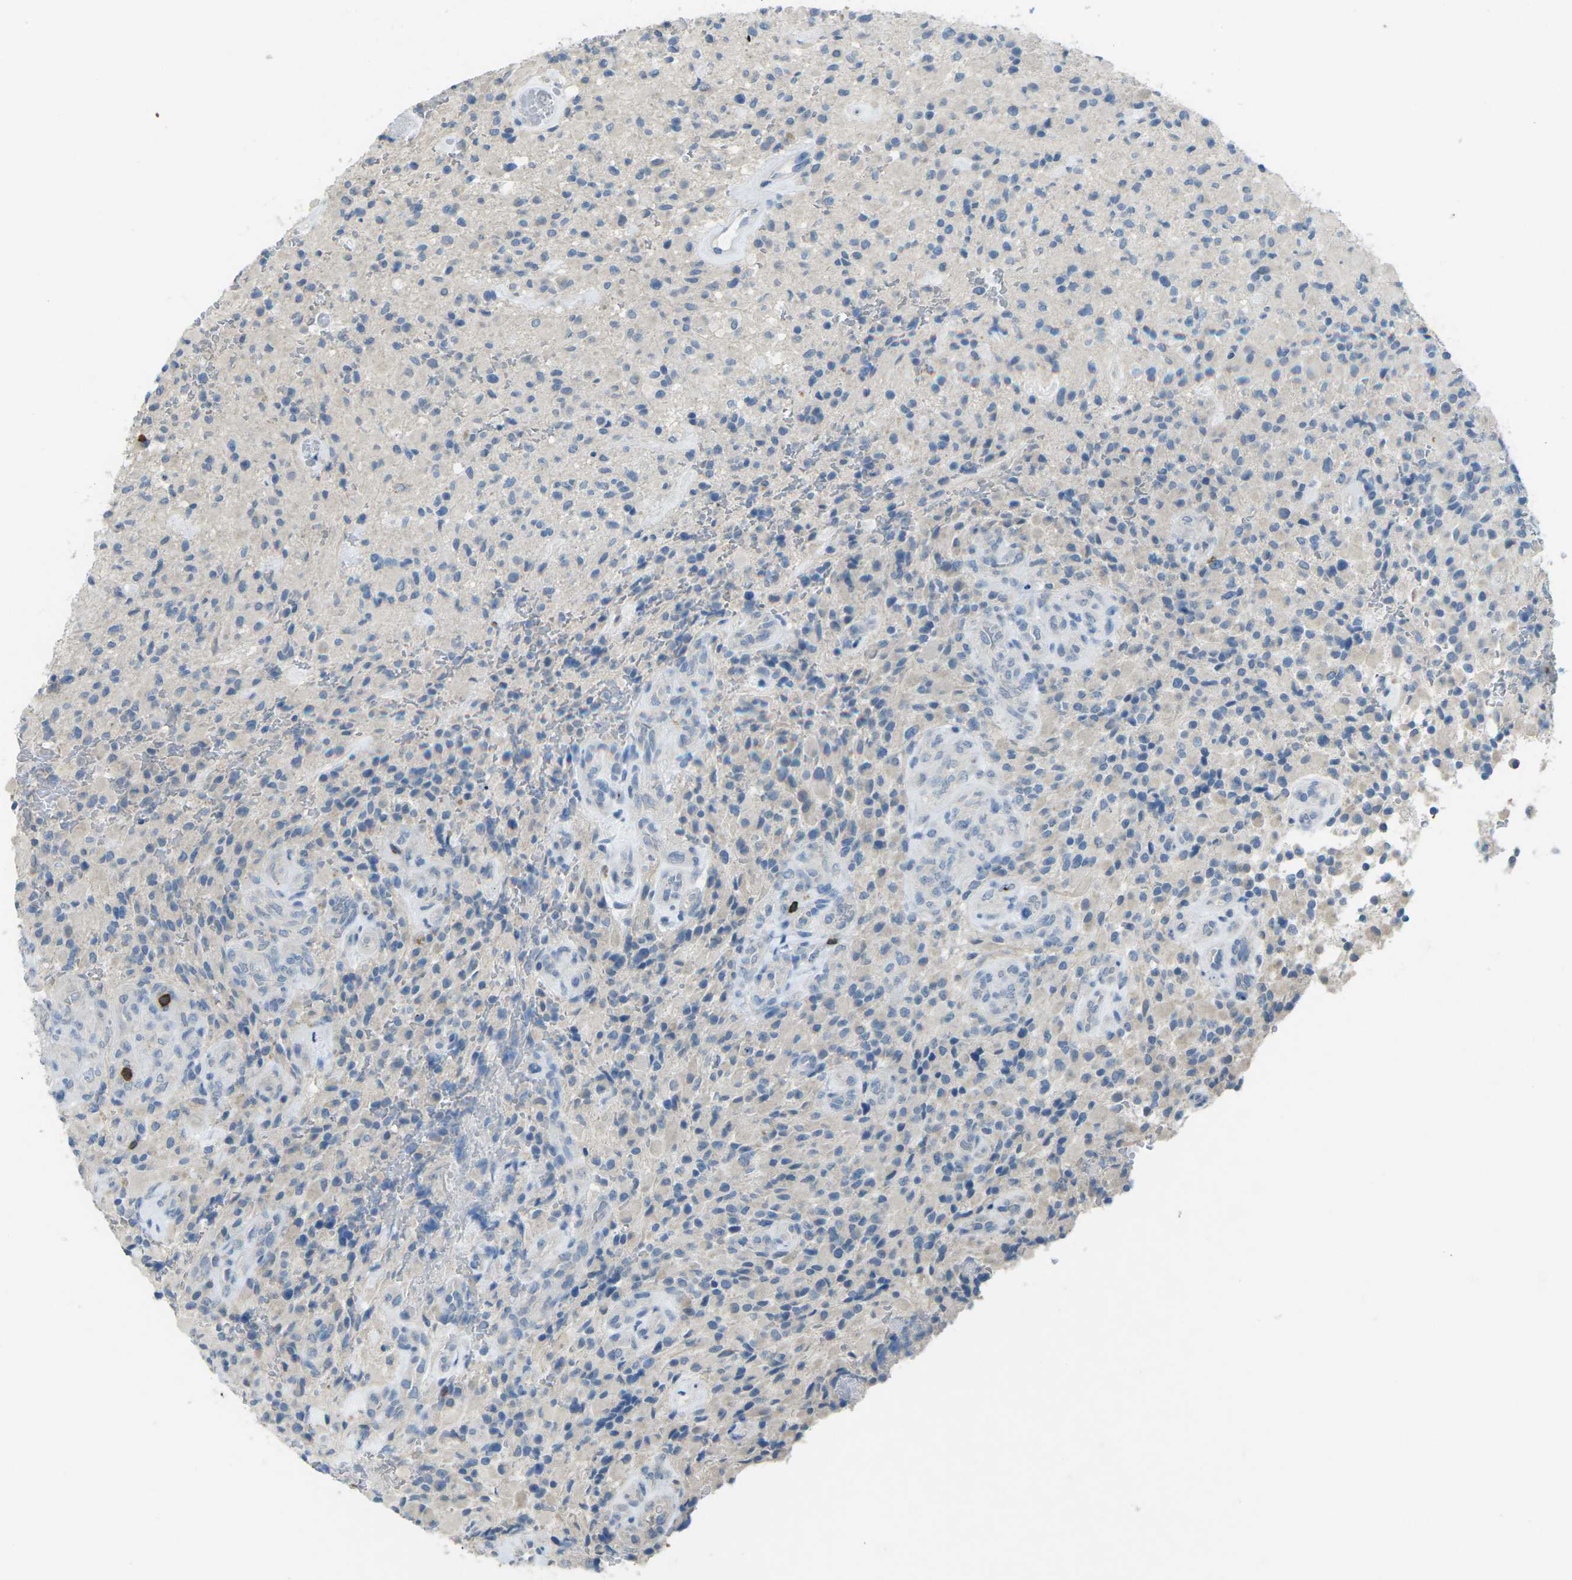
{"staining": {"intensity": "negative", "quantity": "none", "location": "none"}, "tissue": "glioma", "cell_type": "Tumor cells", "image_type": "cancer", "snomed": [{"axis": "morphology", "description": "Glioma, malignant, High grade"}, {"axis": "topography", "description": "Brain"}], "caption": "Immunohistochemical staining of malignant high-grade glioma displays no significant expression in tumor cells.", "gene": "CD19", "patient": {"sex": "male", "age": 71}}